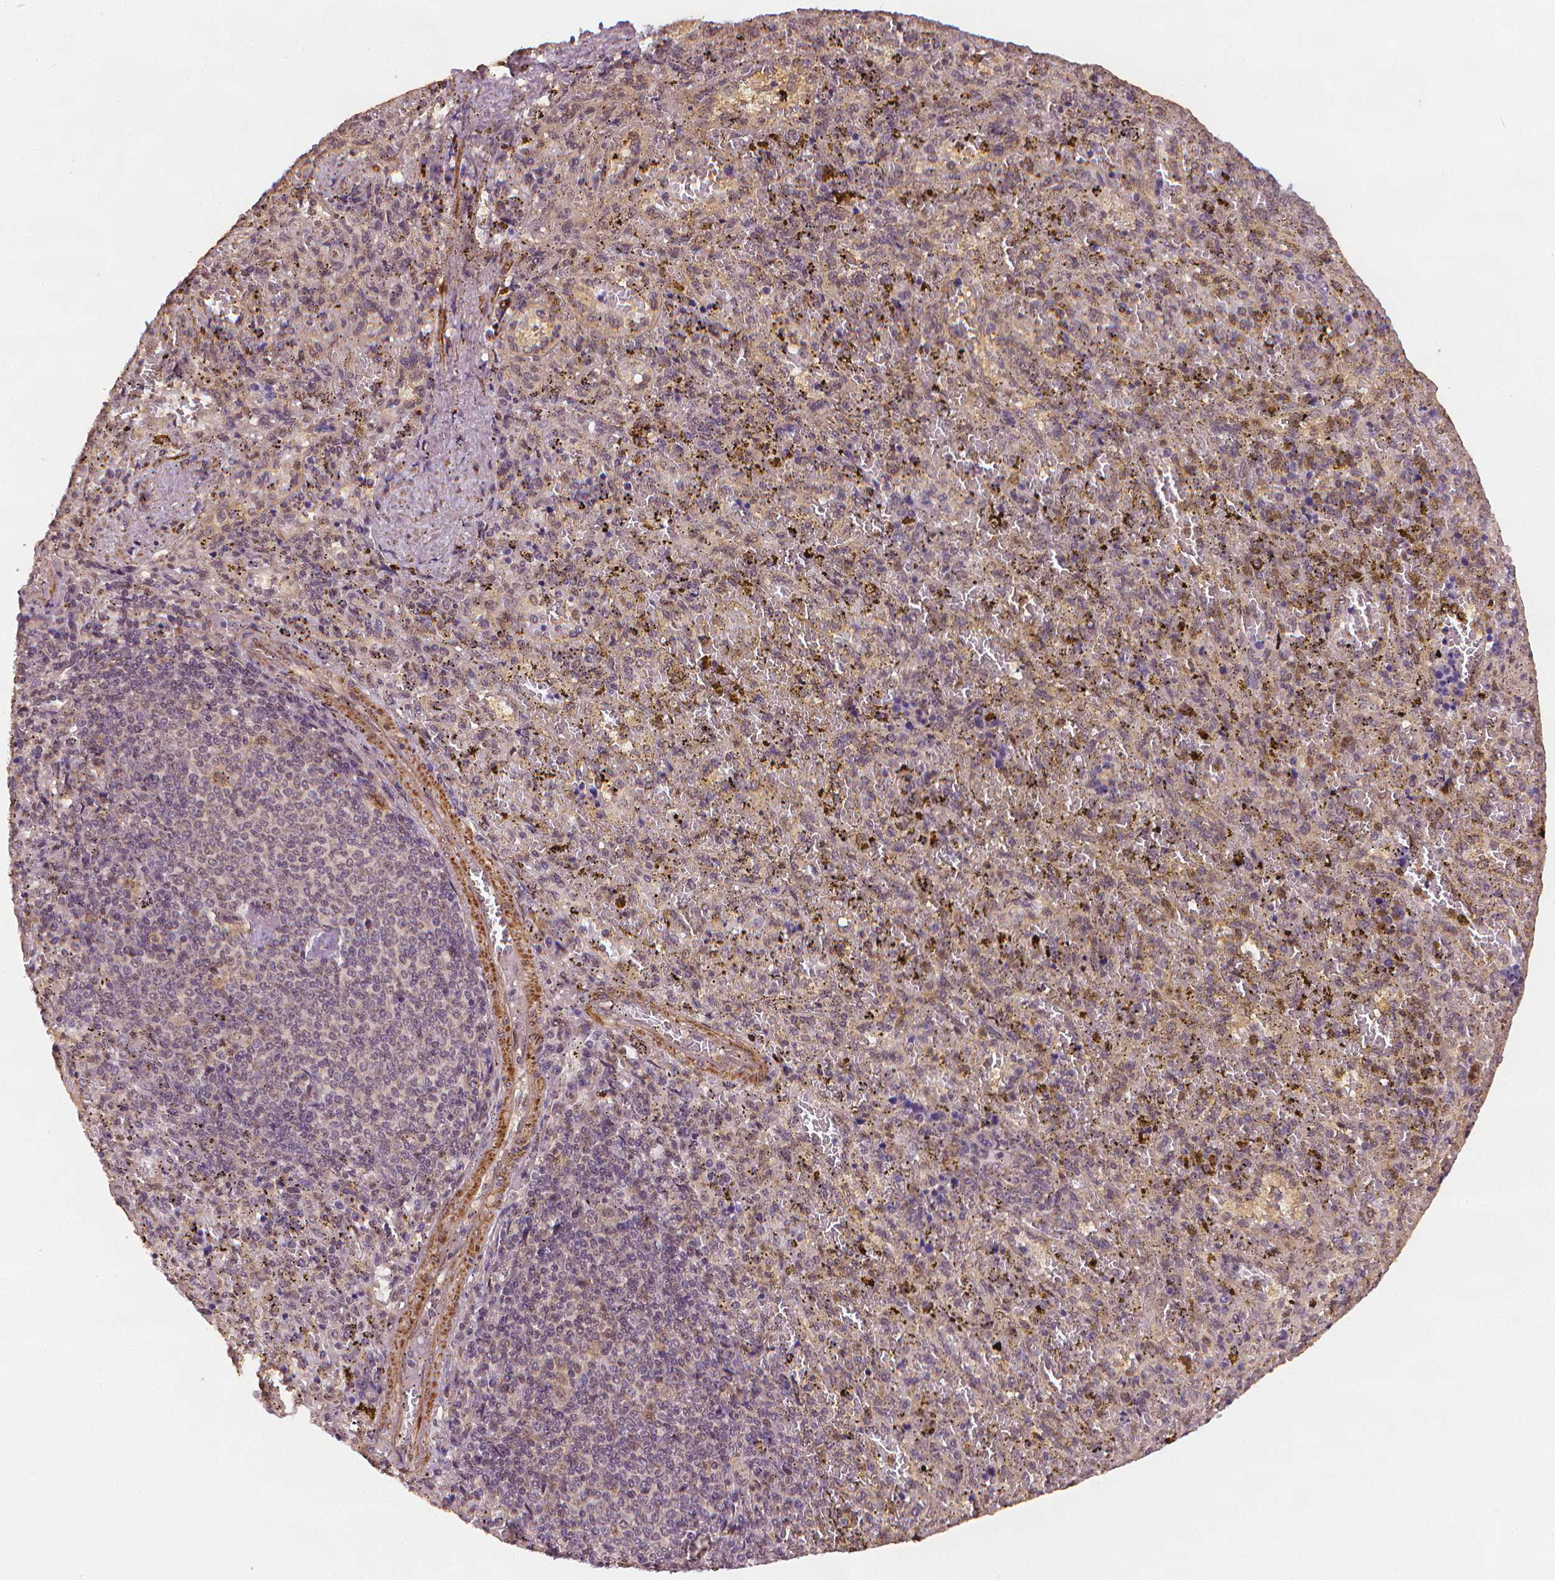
{"staining": {"intensity": "moderate", "quantity": "<25%", "location": "nuclear"}, "tissue": "spleen", "cell_type": "Cells in red pulp", "image_type": "normal", "snomed": [{"axis": "morphology", "description": "Normal tissue, NOS"}, {"axis": "topography", "description": "Spleen"}], "caption": "Brown immunohistochemical staining in unremarkable spleen shows moderate nuclear expression in approximately <25% of cells in red pulp.", "gene": "STAT3", "patient": {"sex": "female", "age": 50}}